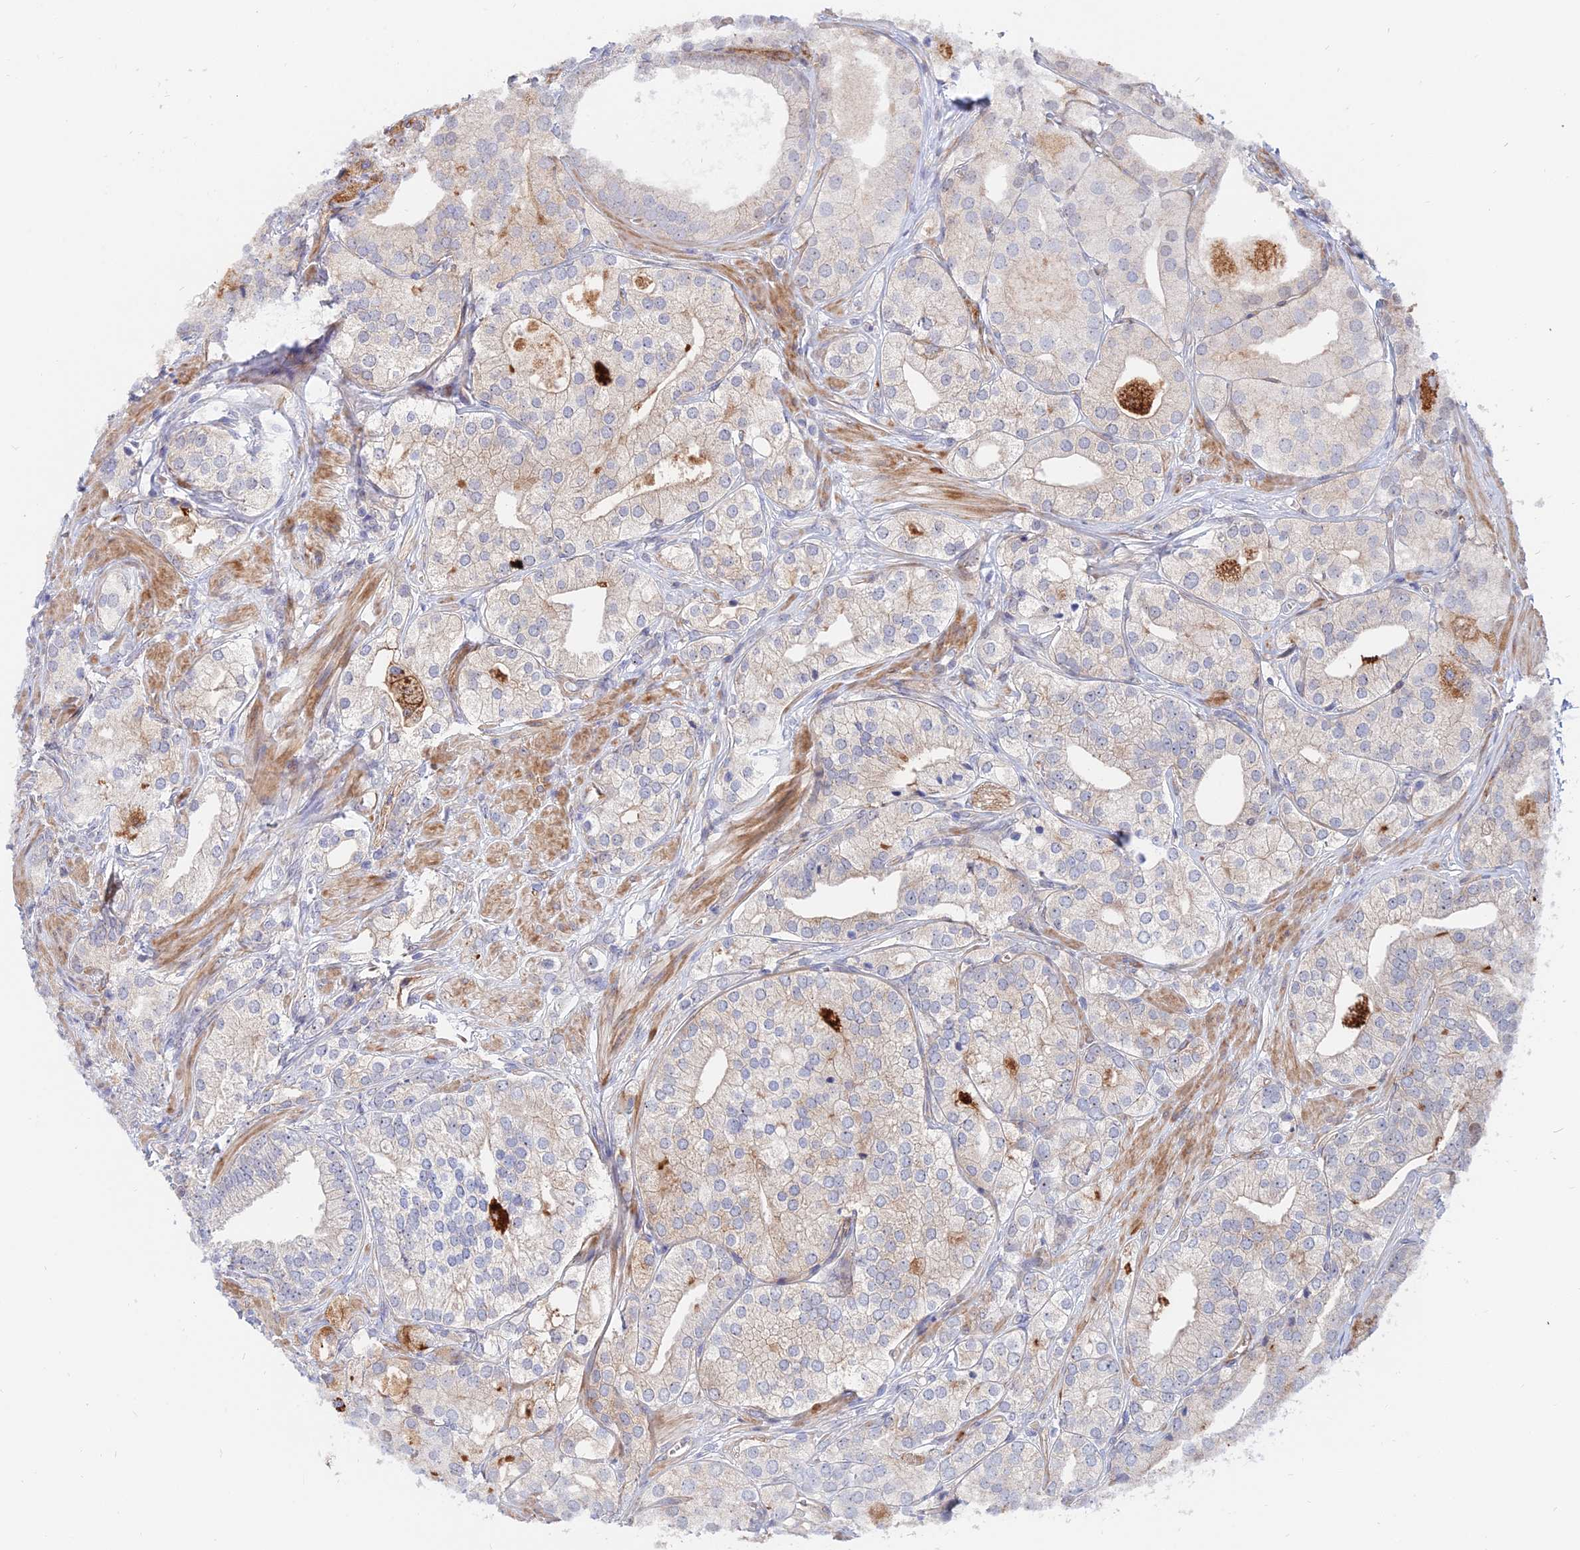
{"staining": {"intensity": "negative", "quantity": "none", "location": "none"}, "tissue": "prostate cancer", "cell_type": "Tumor cells", "image_type": "cancer", "snomed": [{"axis": "morphology", "description": "Adenocarcinoma, High grade"}, {"axis": "topography", "description": "Prostate"}], "caption": "The histopathology image reveals no staining of tumor cells in prostate cancer.", "gene": "TRIM43B", "patient": {"sex": "male", "age": 50}}